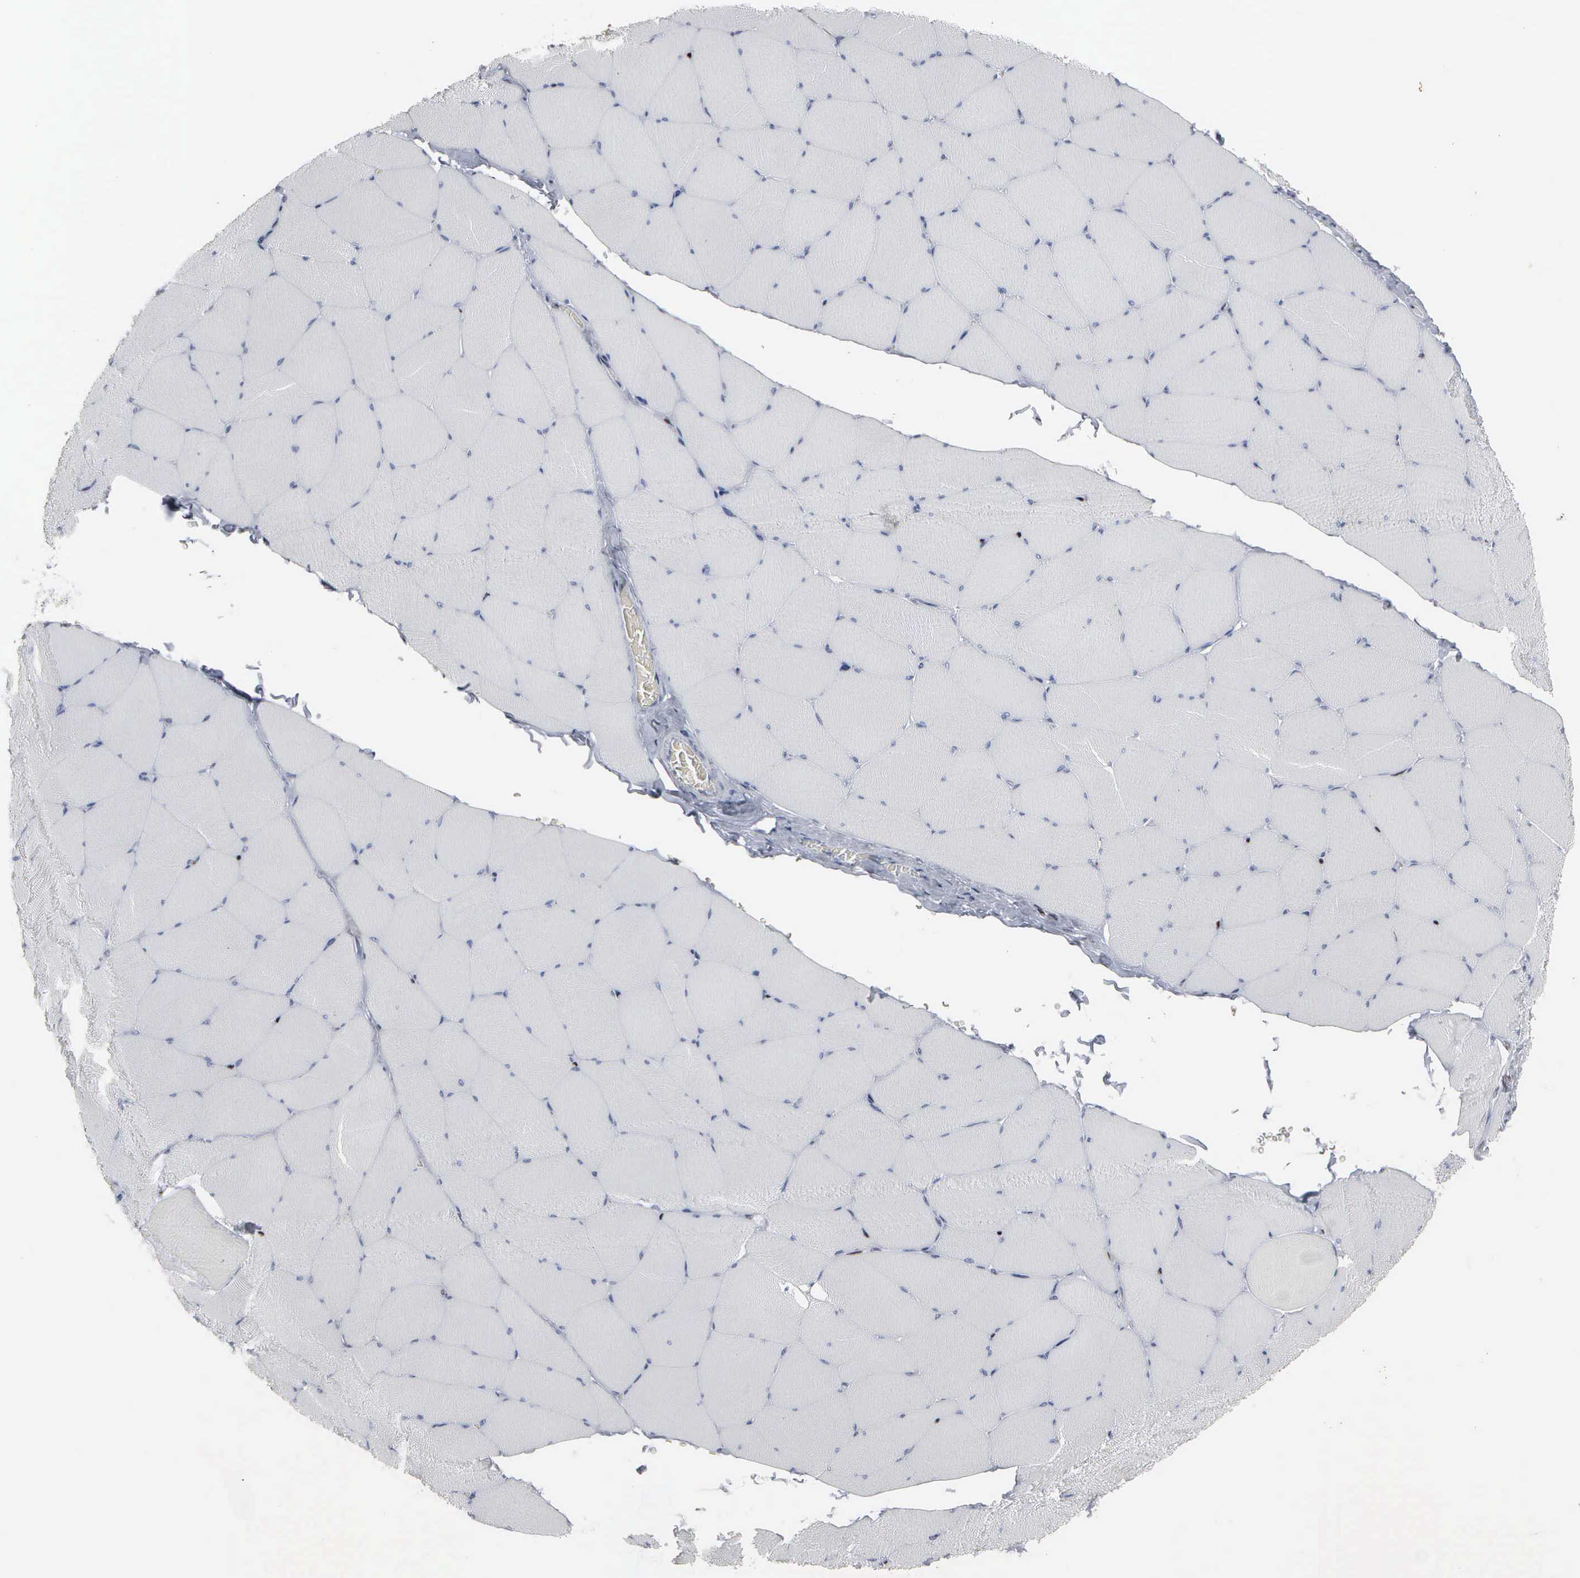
{"staining": {"intensity": "negative", "quantity": "none", "location": "none"}, "tissue": "skeletal muscle", "cell_type": "Myocytes", "image_type": "normal", "snomed": [{"axis": "morphology", "description": "Normal tissue, NOS"}, {"axis": "topography", "description": "Skeletal muscle"}, {"axis": "topography", "description": "Salivary gland"}], "caption": "DAB immunohistochemical staining of normal human skeletal muscle reveals no significant positivity in myocytes. (Immunohistochemistry (ihc), brightfield microscopy, high magnification).", "gene": "CCND3", "patient": {"sex": "male", "age": 62}}